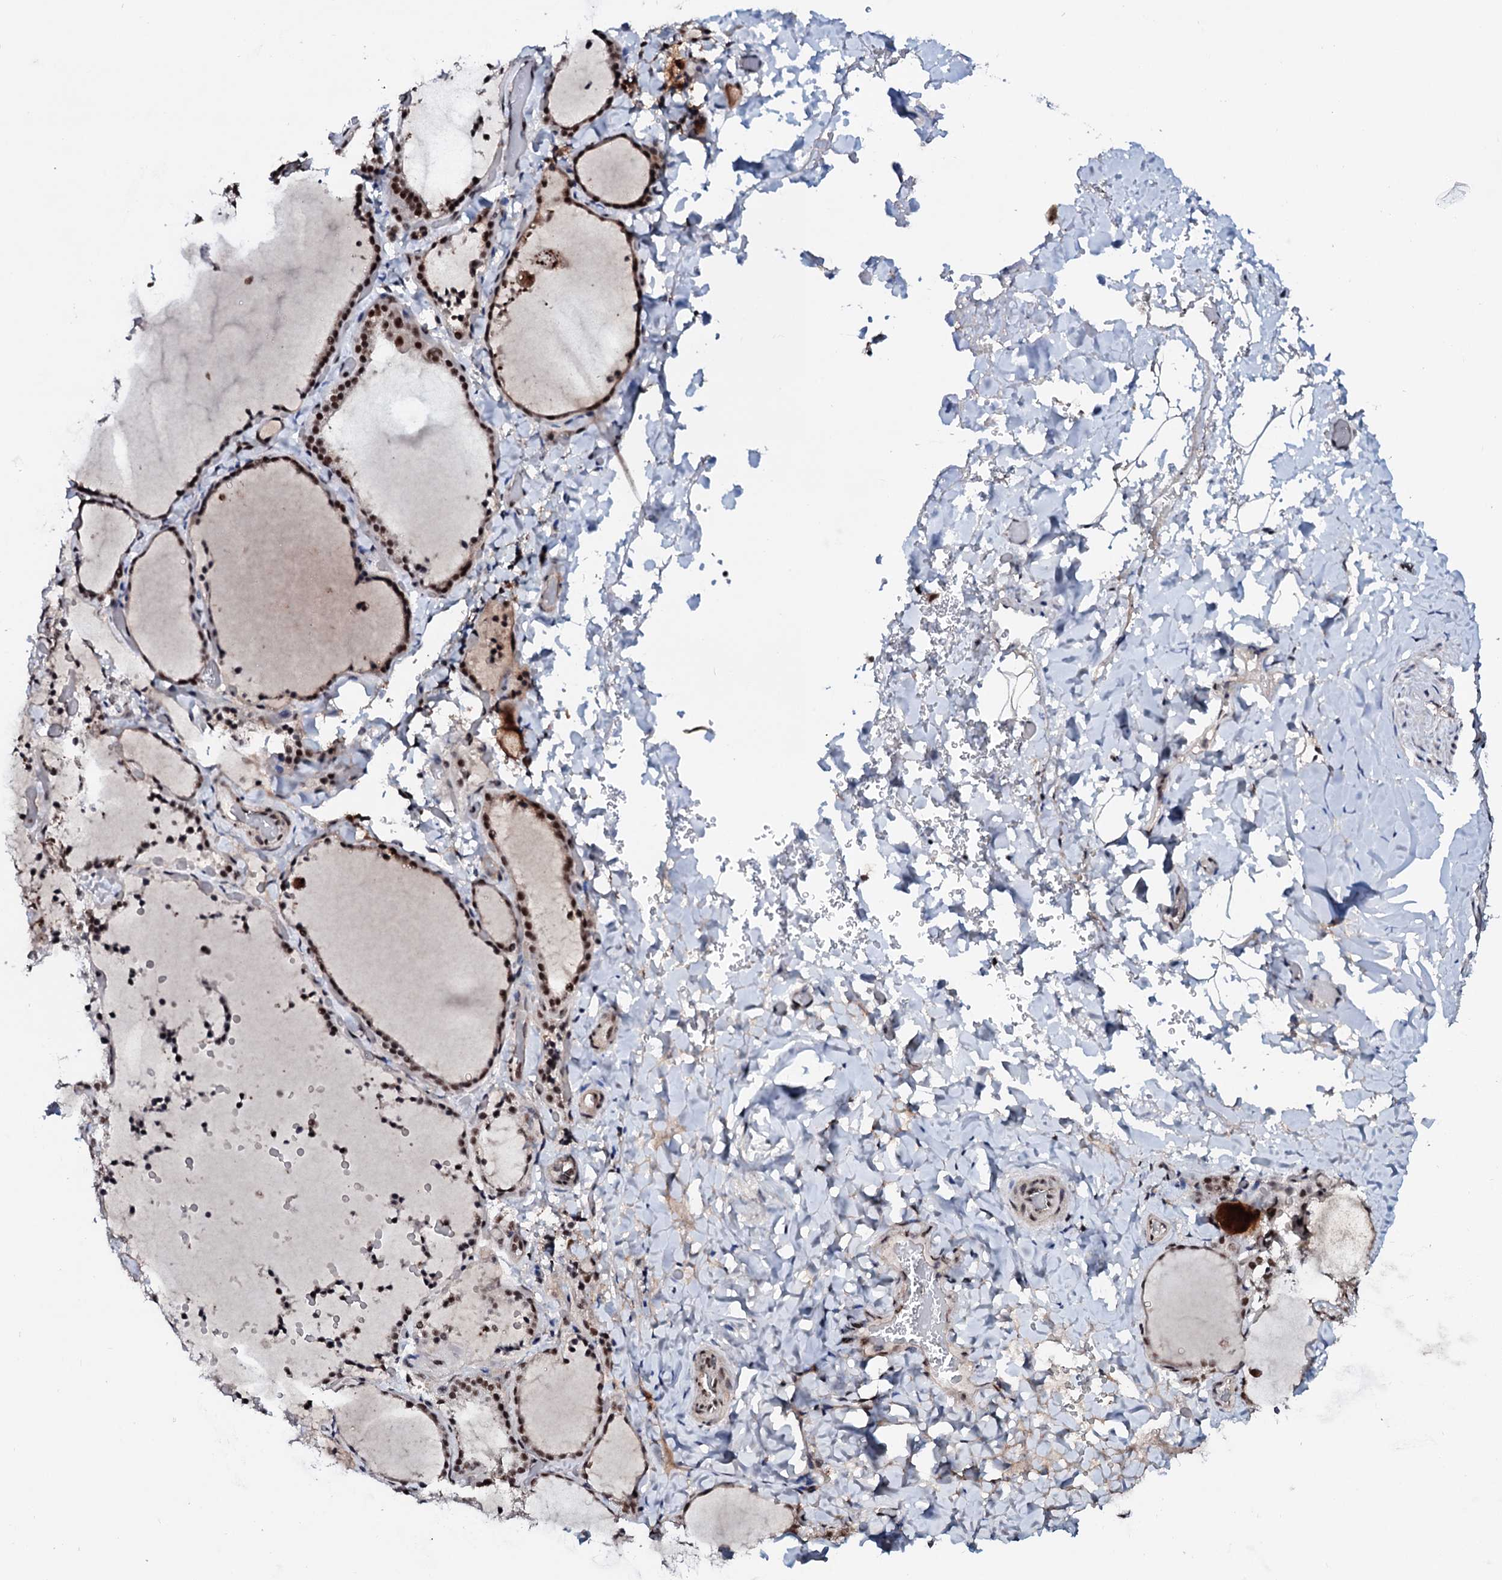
{"staining": {"intensity": "moderate", "quantity": ">75%", "location": "nuclear"}, "tissue": "thyroid gland", "cell_type": "Glandular cells", "image_type": "normal", "snomed": [{"axis": "morphology", "description": "Normal tissue, NOS"}, {"axis": "topography", "description": "Thyroid gland"}], "caption": "The immunohistochemical stain highlights moderate nuclear positivity in glandular cells of unremarkable thyroid gland.", "gene": "PRPF18", "patient": {"sex": "female", "age": 22}}